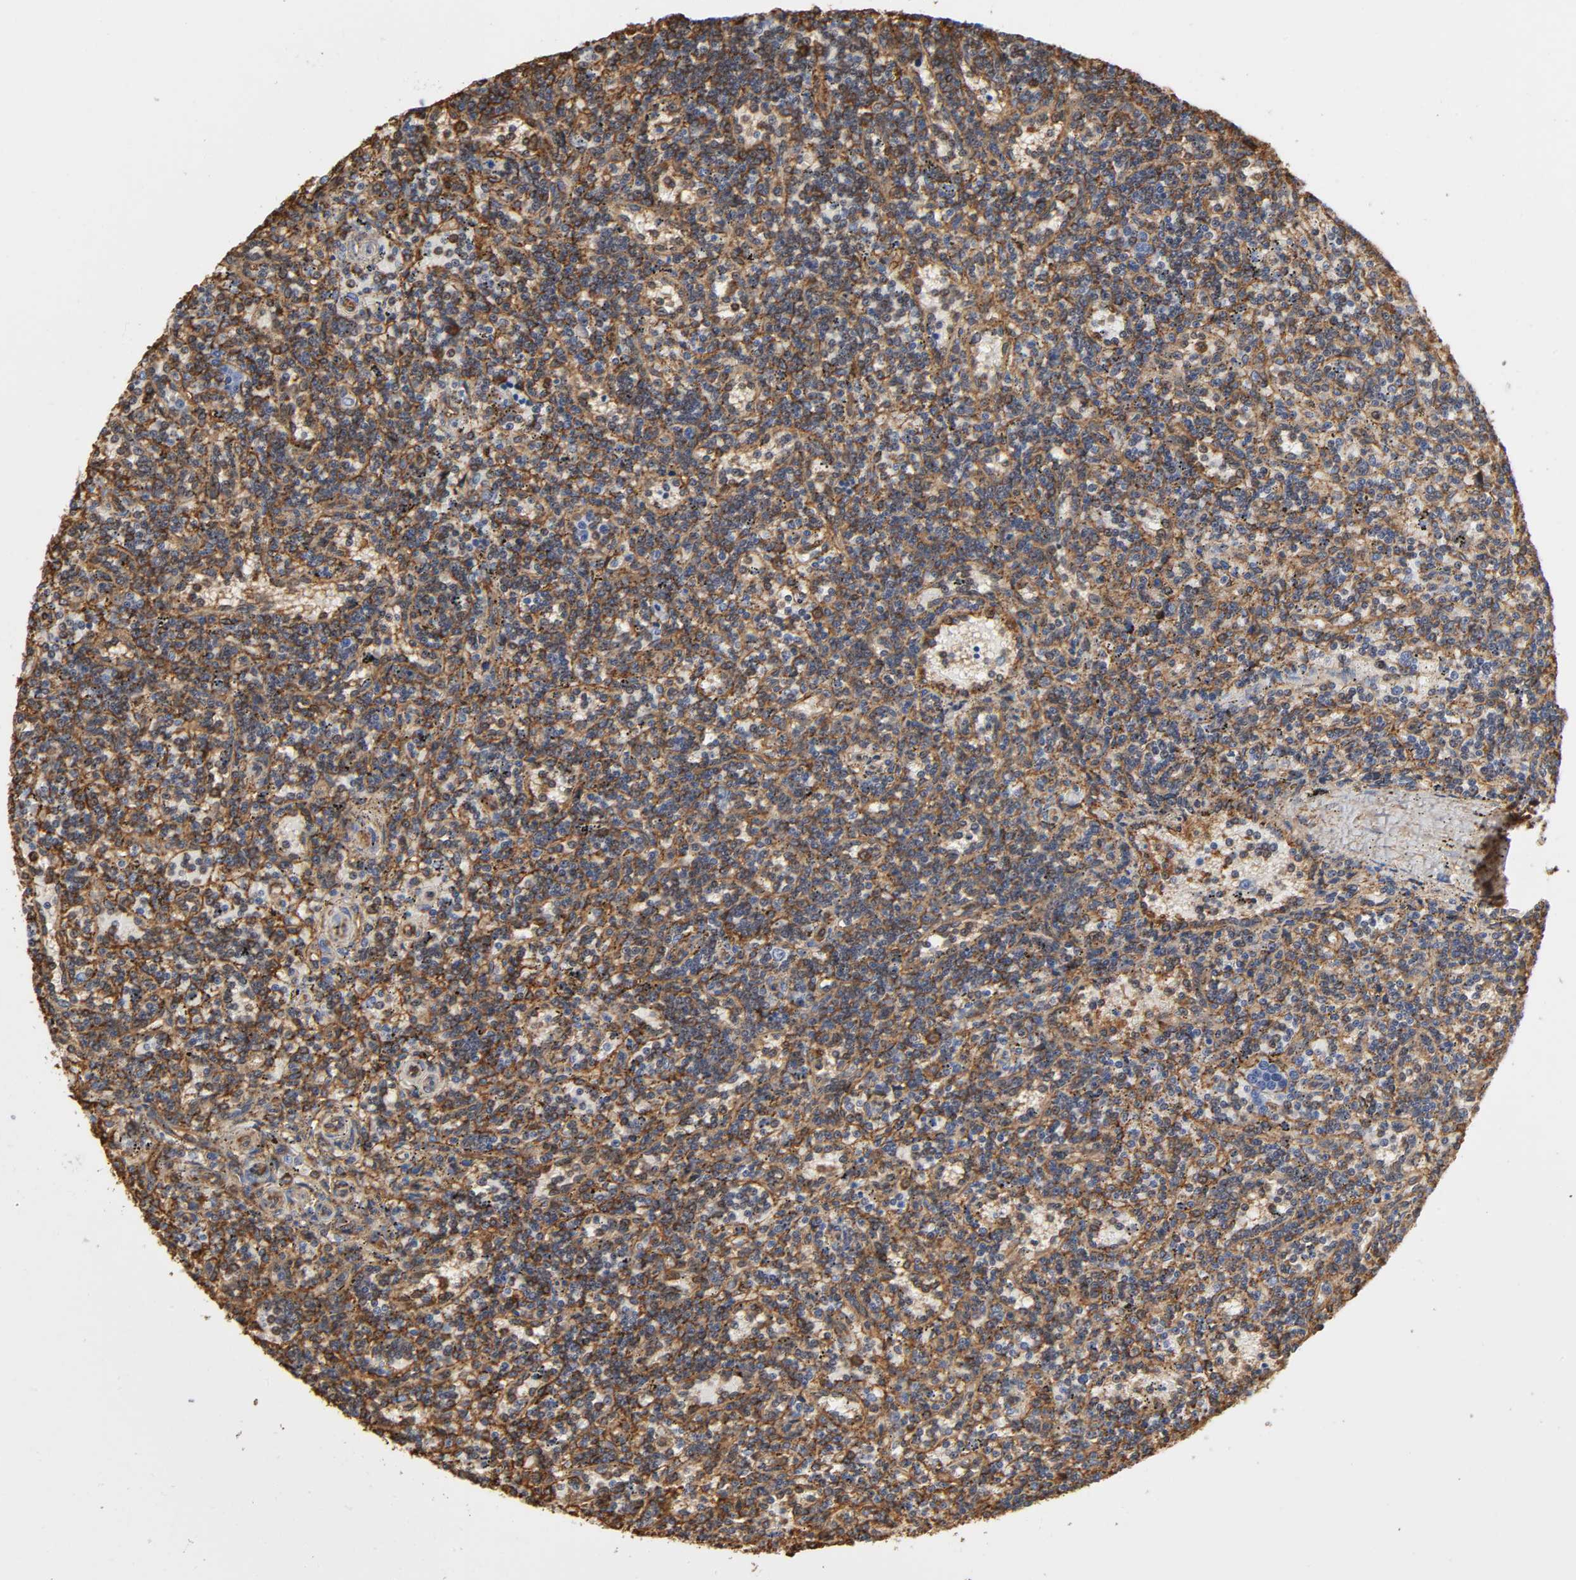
{"staining": {"intensity": "moderate", "quantity": "25%-75%", "location": "cytoplasmic/membranous"}, "tissue": "lymphoma", "cell_type": "Tumor cells", "image_type": "cancer", "snomed": [{"axis": "morphology", "description": "Malignant lymphoma, non-Hodgkin's type, Low grade"}, {"axis": "topography", "description": "Spleen"}], "caption": "A medium amount of moderate cytoplasmic/membranous expression is seen in about 25%-75% of tumor cells in low-grade malignant lymphoma, non-Hodgkin's type tissue.", "gene": "ANXA2", "patient": {"sex": "male", "age": 73}}